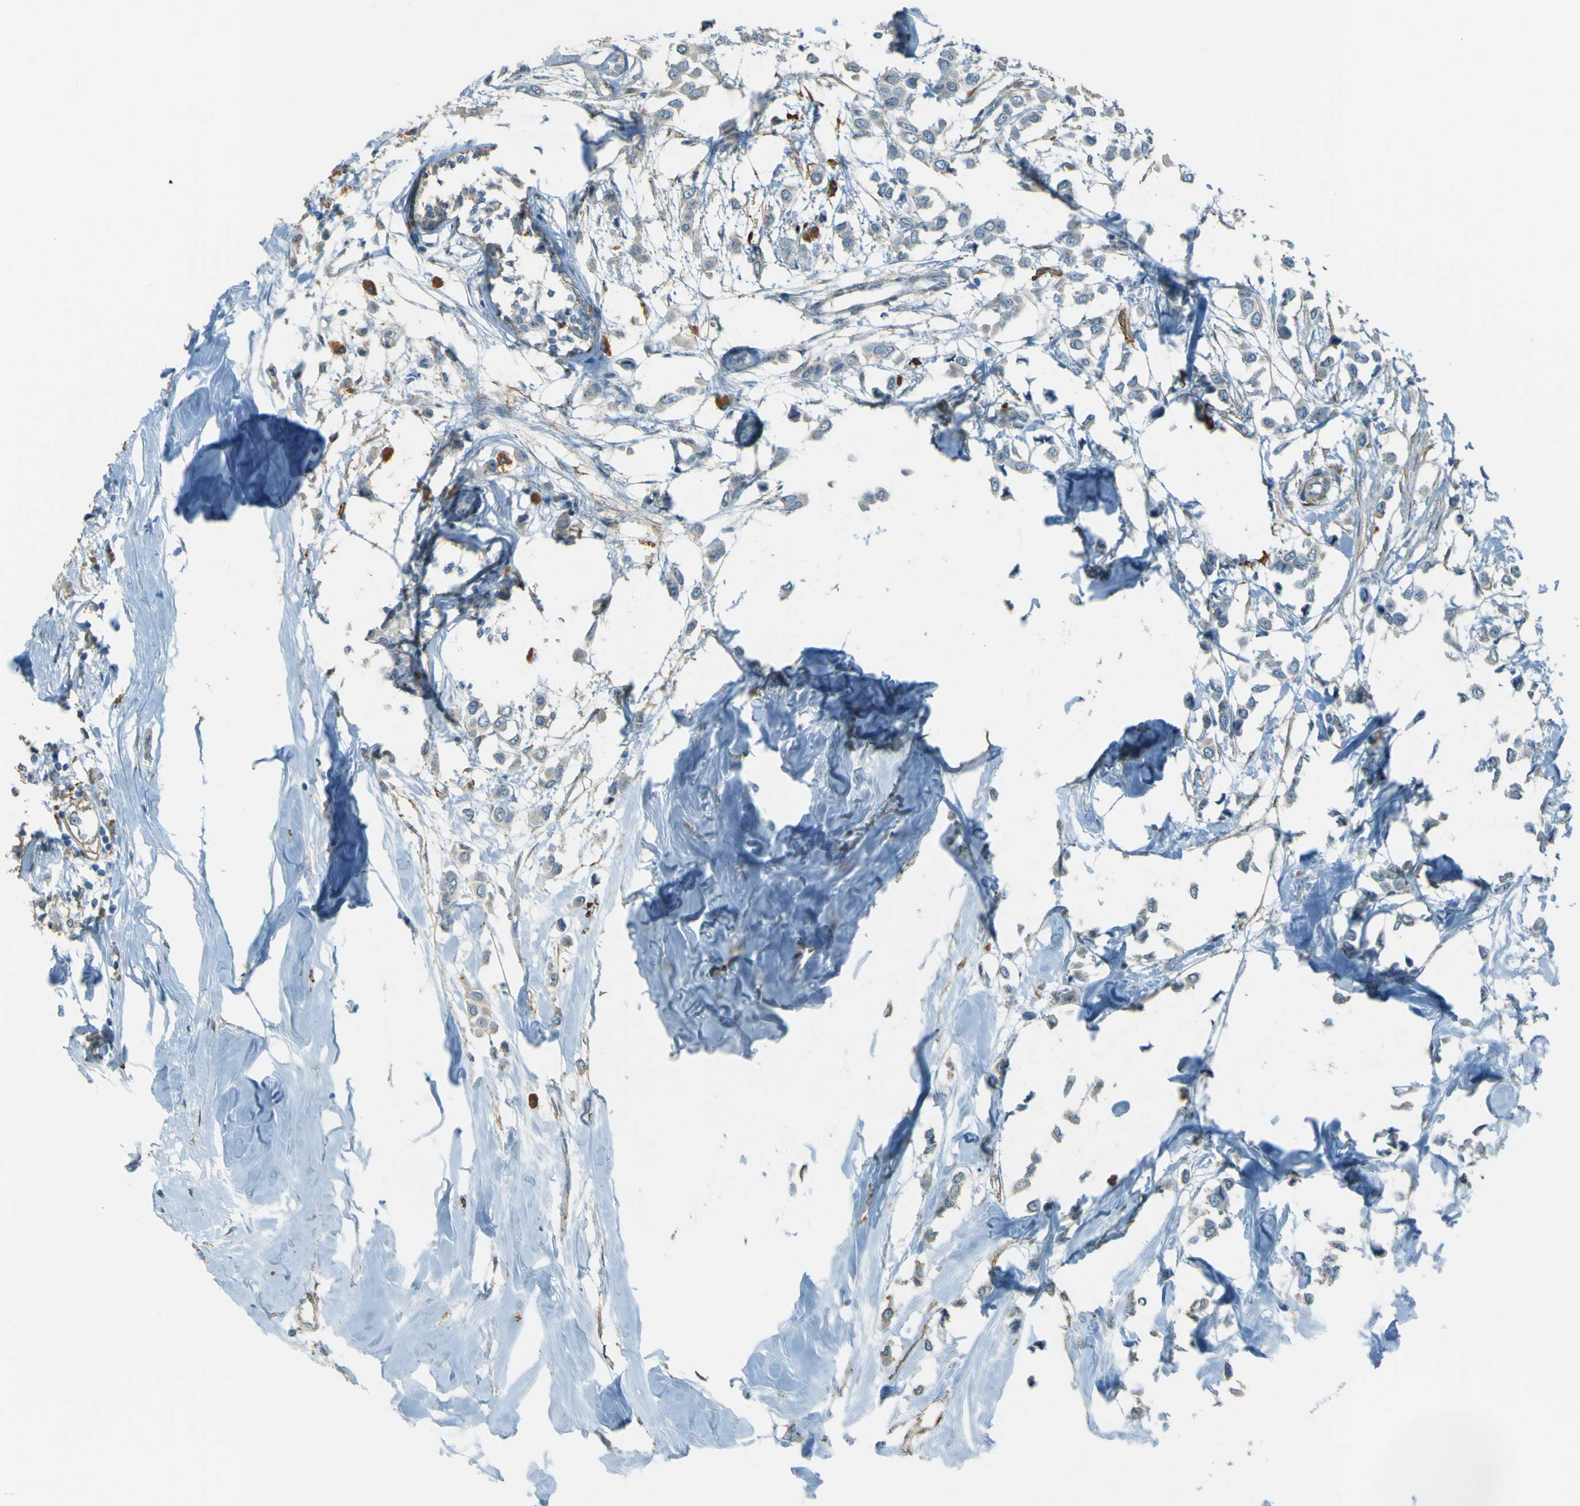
{"staining": {"intensity": "negative", "quantity": "none", "location": "none"}, "tissue": "breast cancer", "cell_type": "Tumor cells", "image_type": "cancer", "snomed": [{"axis": "morphology", "description": "Lobular carcinoma"}, {"axis": "topography", "description": "Breast"}], "caption": "Lobular carcinoma (breast) stained for a protein using immunohistochemistry (IHC) reveals no positivity tumor cells.", "gene": "NEXN", "patient": {"sex": "female", "age": 51}}